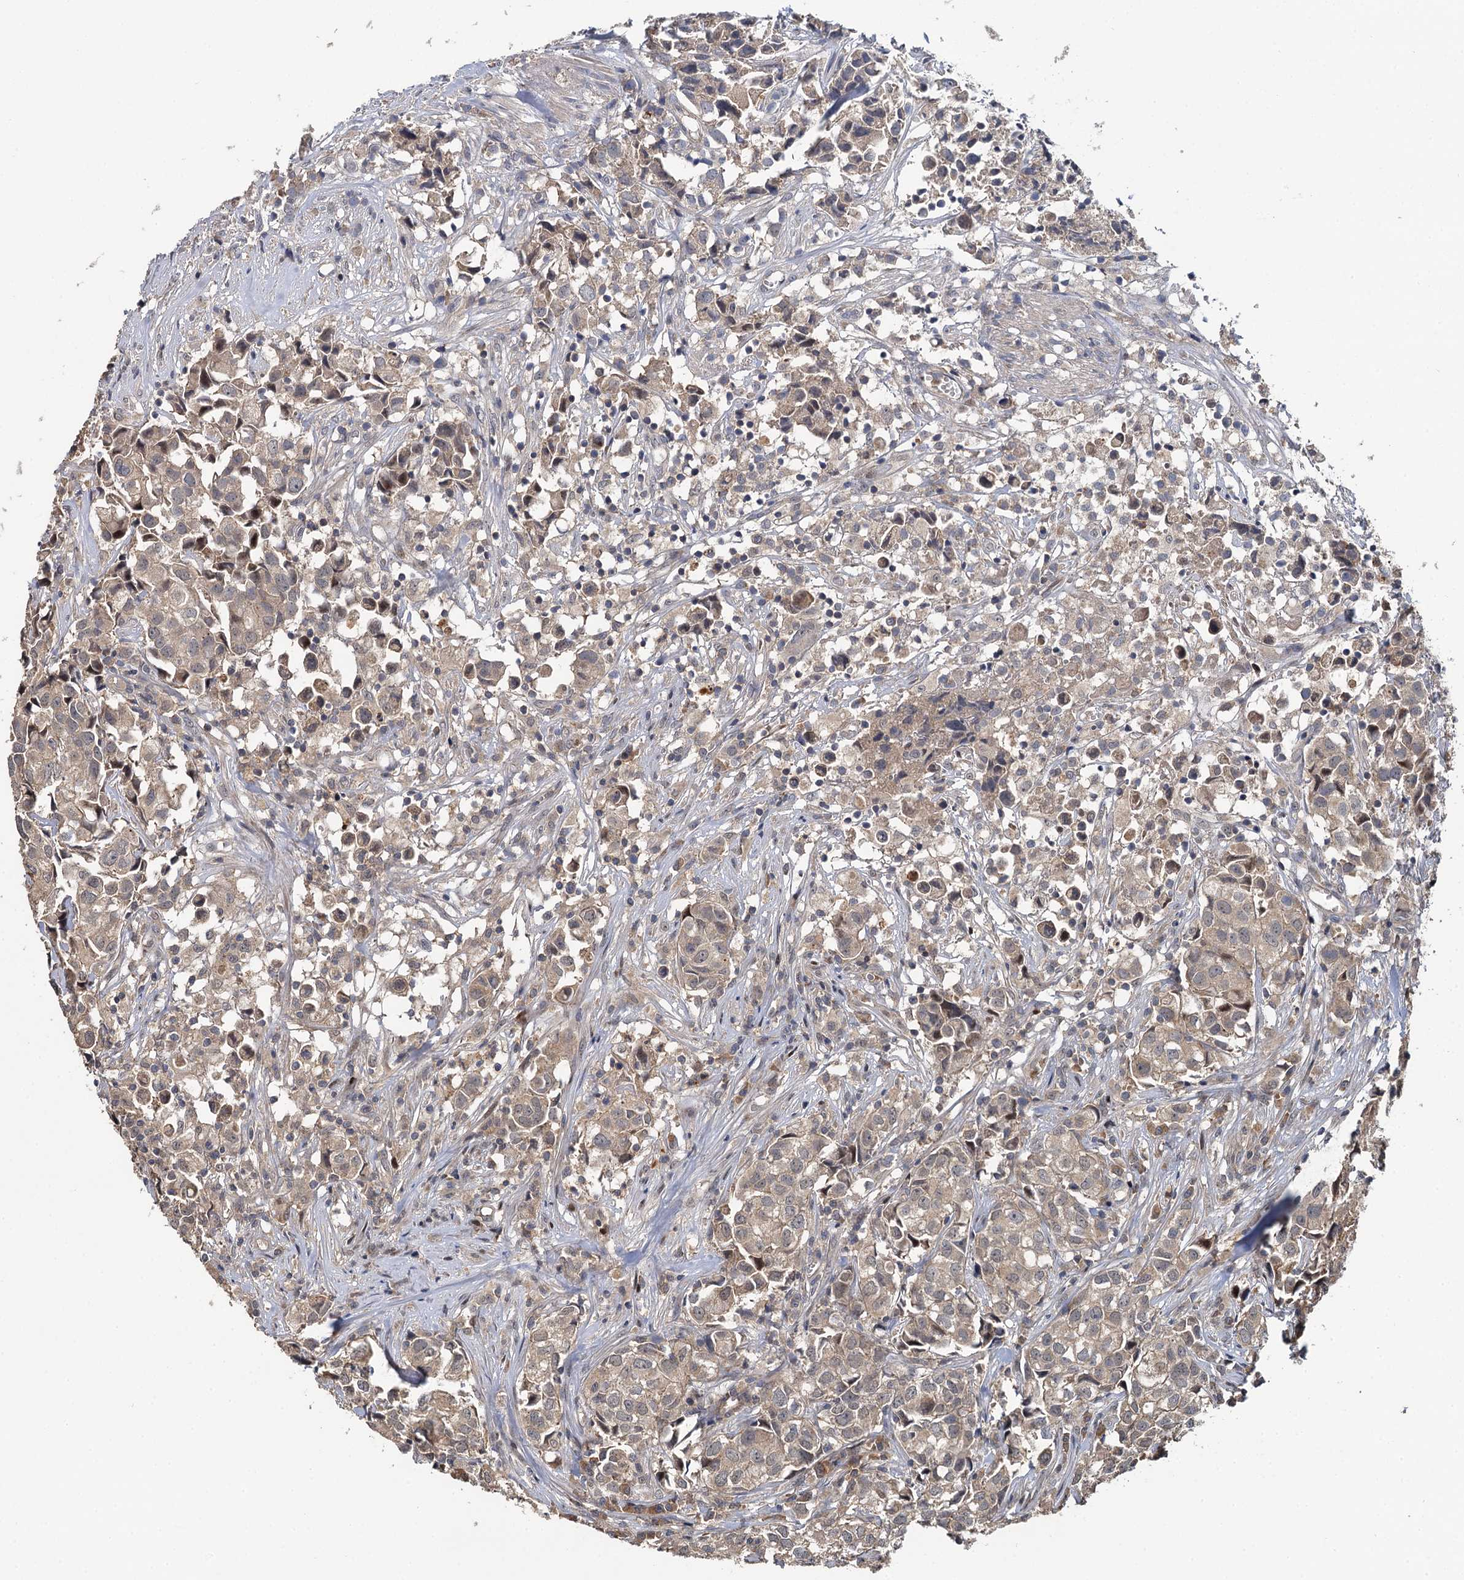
{"staining": {"intensity": "weak", "quantity": "25%-75%", "location": "cytoplasmic/membranous"}, "tissue": "urothelial cancer", "cell_type": "Tumor cells", "image_type": "cancer", "snomed": [{"axis": "morphology", "description": "Urothelial carcinoma, High grade"}, {"axis": "topography", "description": "Urinary bladder"}], "caption": "Urothelial cancer tissue displays weak cytoplasmic/membranous expression in about 25%-75% of tumor cells", "gene": "TMEM39A", "patient": {"sex": "female", "age": 75}}